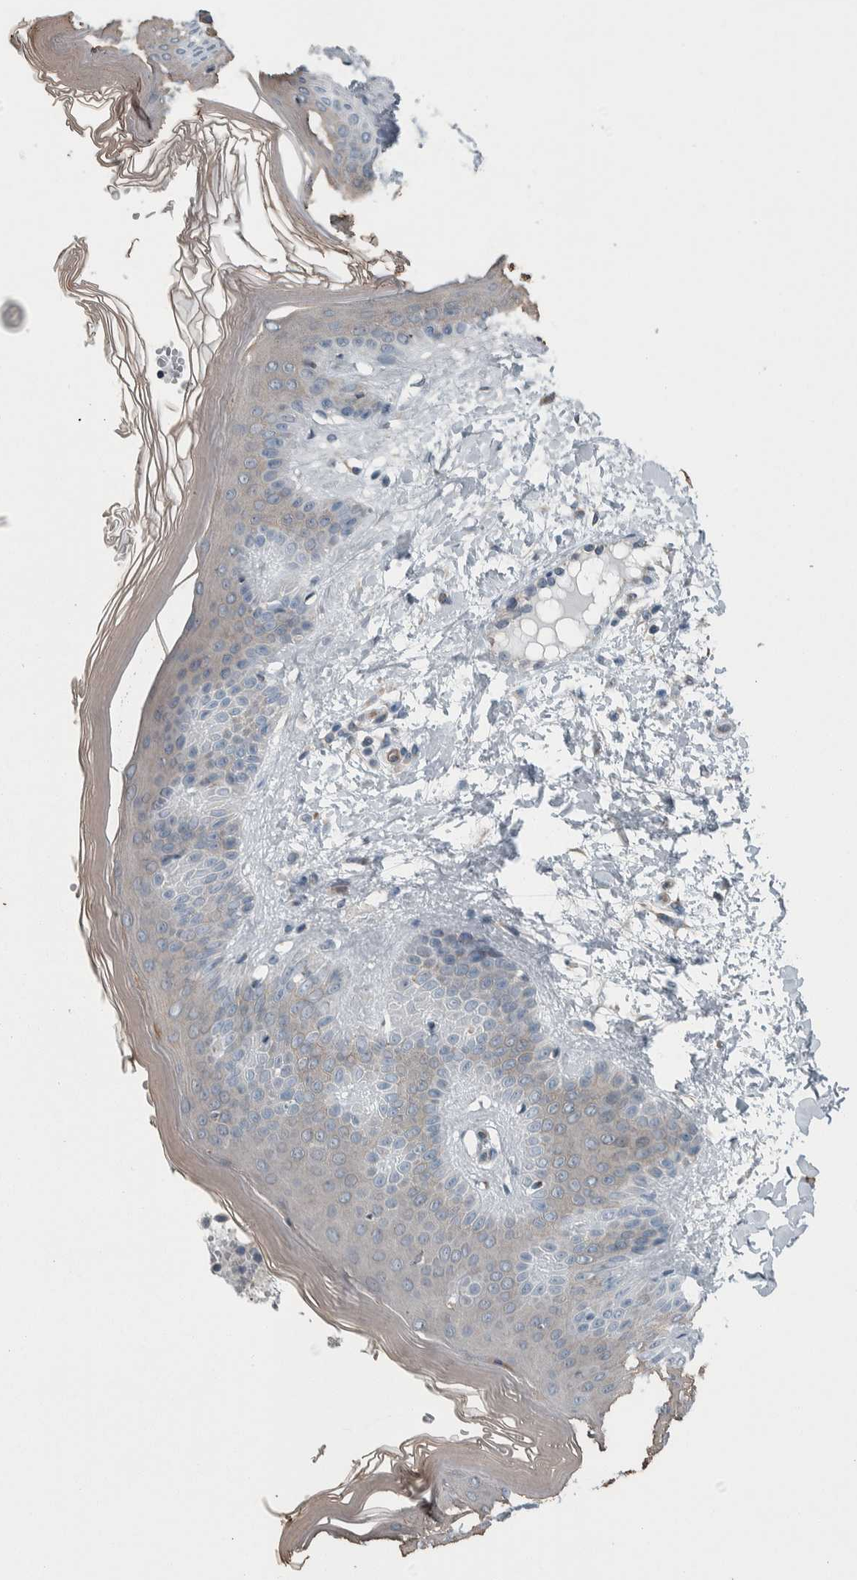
{"staining": {"intensity": "weak", "quantity": ">75%", "location": "cytoplasmic/membranous"}, "tissue": "skin", "cell_type": "Fibroblasts", "image_type": "normal", "snomed": [{"axis": "morphology", "description": "Normal tissue, NOS"}, {"axis": "morphology", "description": "Malignant melanoma, Metastatic site"}, {"axis": "topography", "description": "Skin"}], "caption": "Immunohistochemistry (IHC) of normal skin reveals low levels of weak cytoplasmic/membranous expression in about >75% of fibroblasts.", "gene": "USP25", "patient": {"sex": "male", "age": 41}}